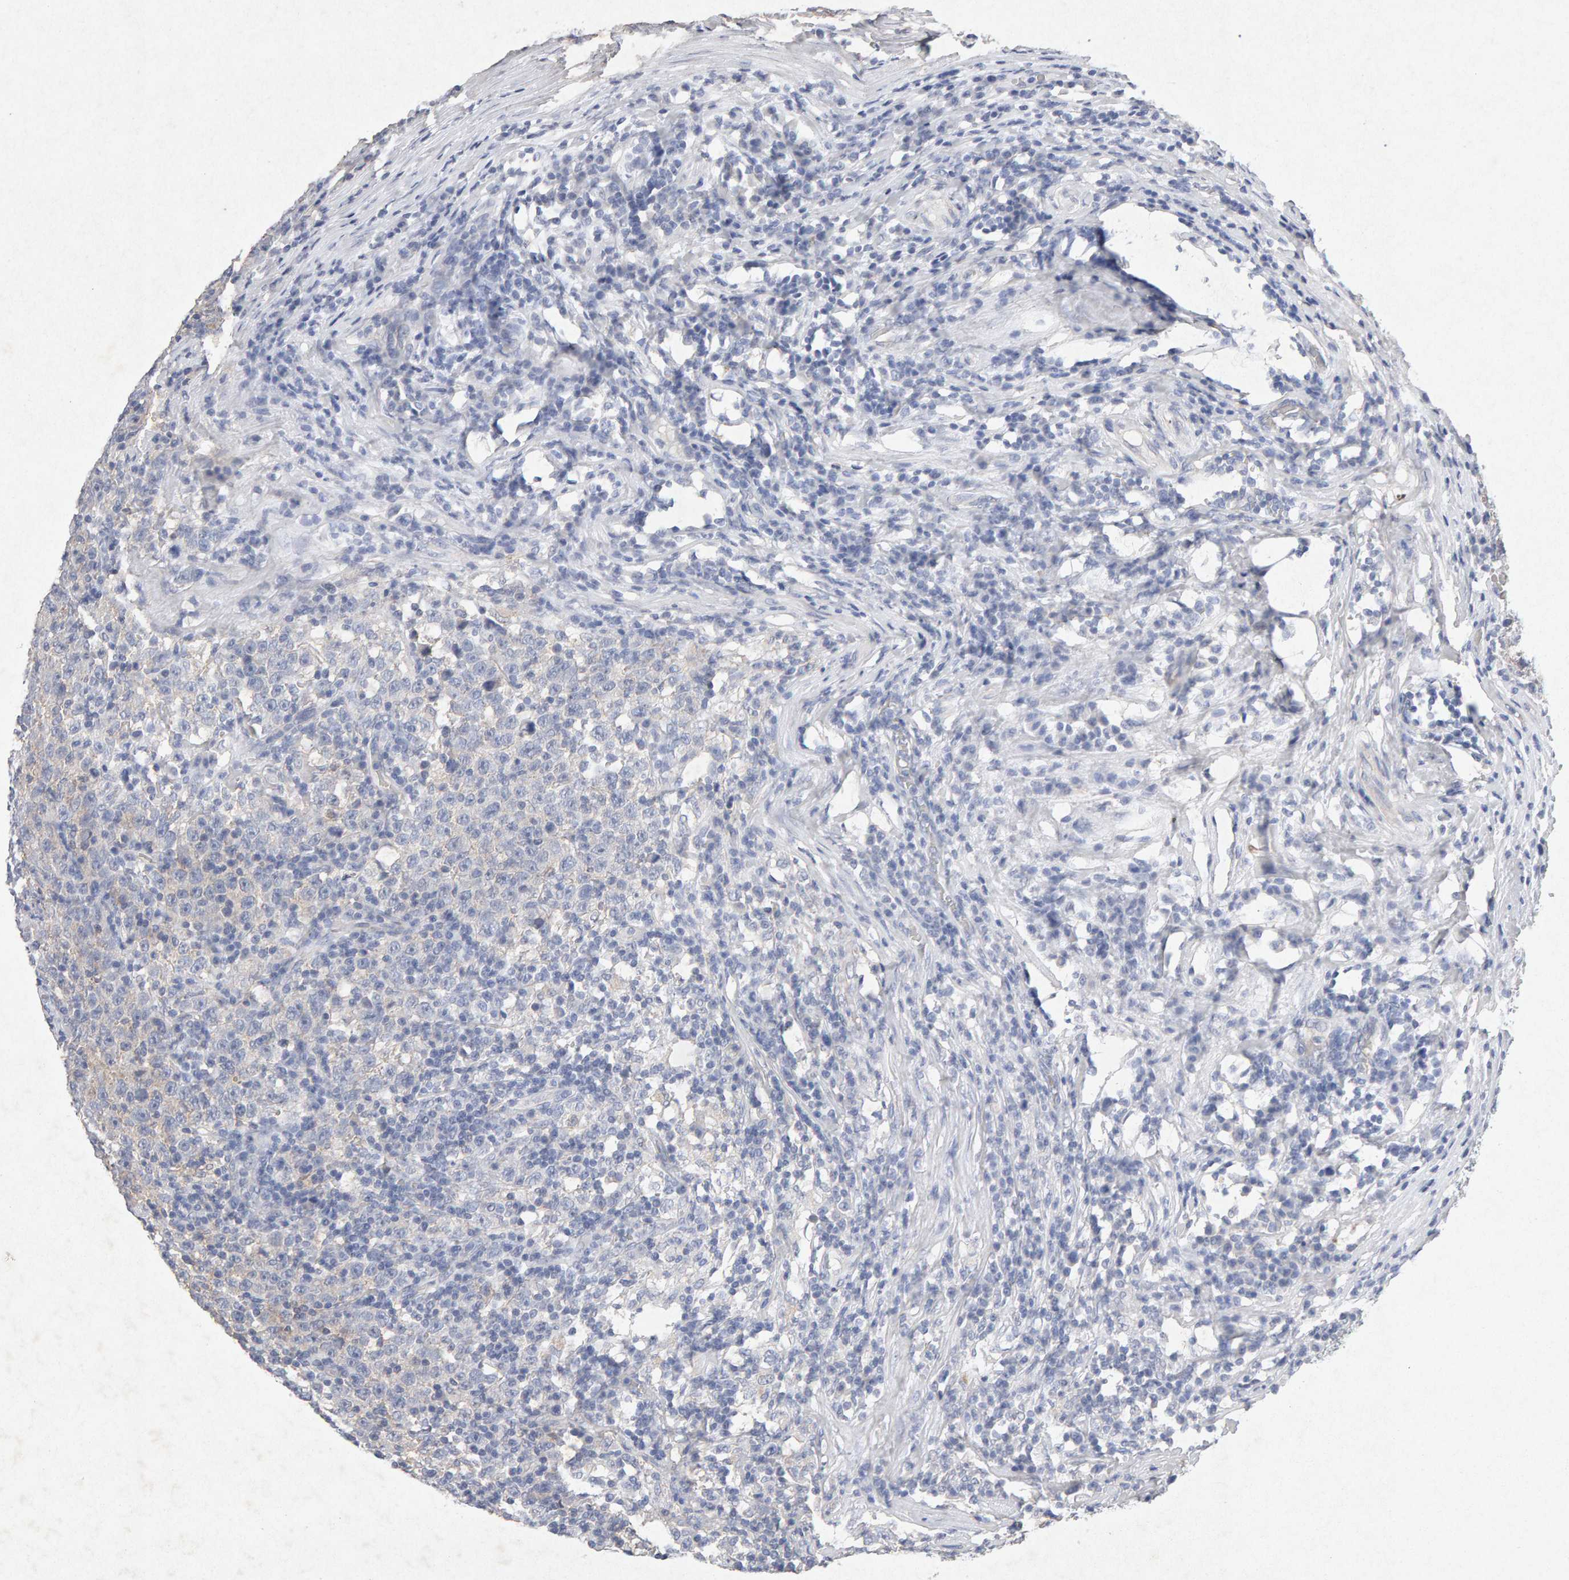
{"staining": {"intensity": "negative", "quantity": "none", "location": "none"}, "tissue": "testis cancer", "cell_type": "Tumor cells", "image_type": "cancer", "snomed": [{"axis": "morphology", "description": "Seminoma, NOS"}, {"axis": "topography", "description": "Testis"}], "caption": "This photomicrograph is of testis seminoma stained with immunohistochemistry to label a protein in brown with the nuclei are counter-stained blue. There is no staining in tumor cells.", "gene": "PTPRM", "patient": {"sex": "male", "age": 43}}